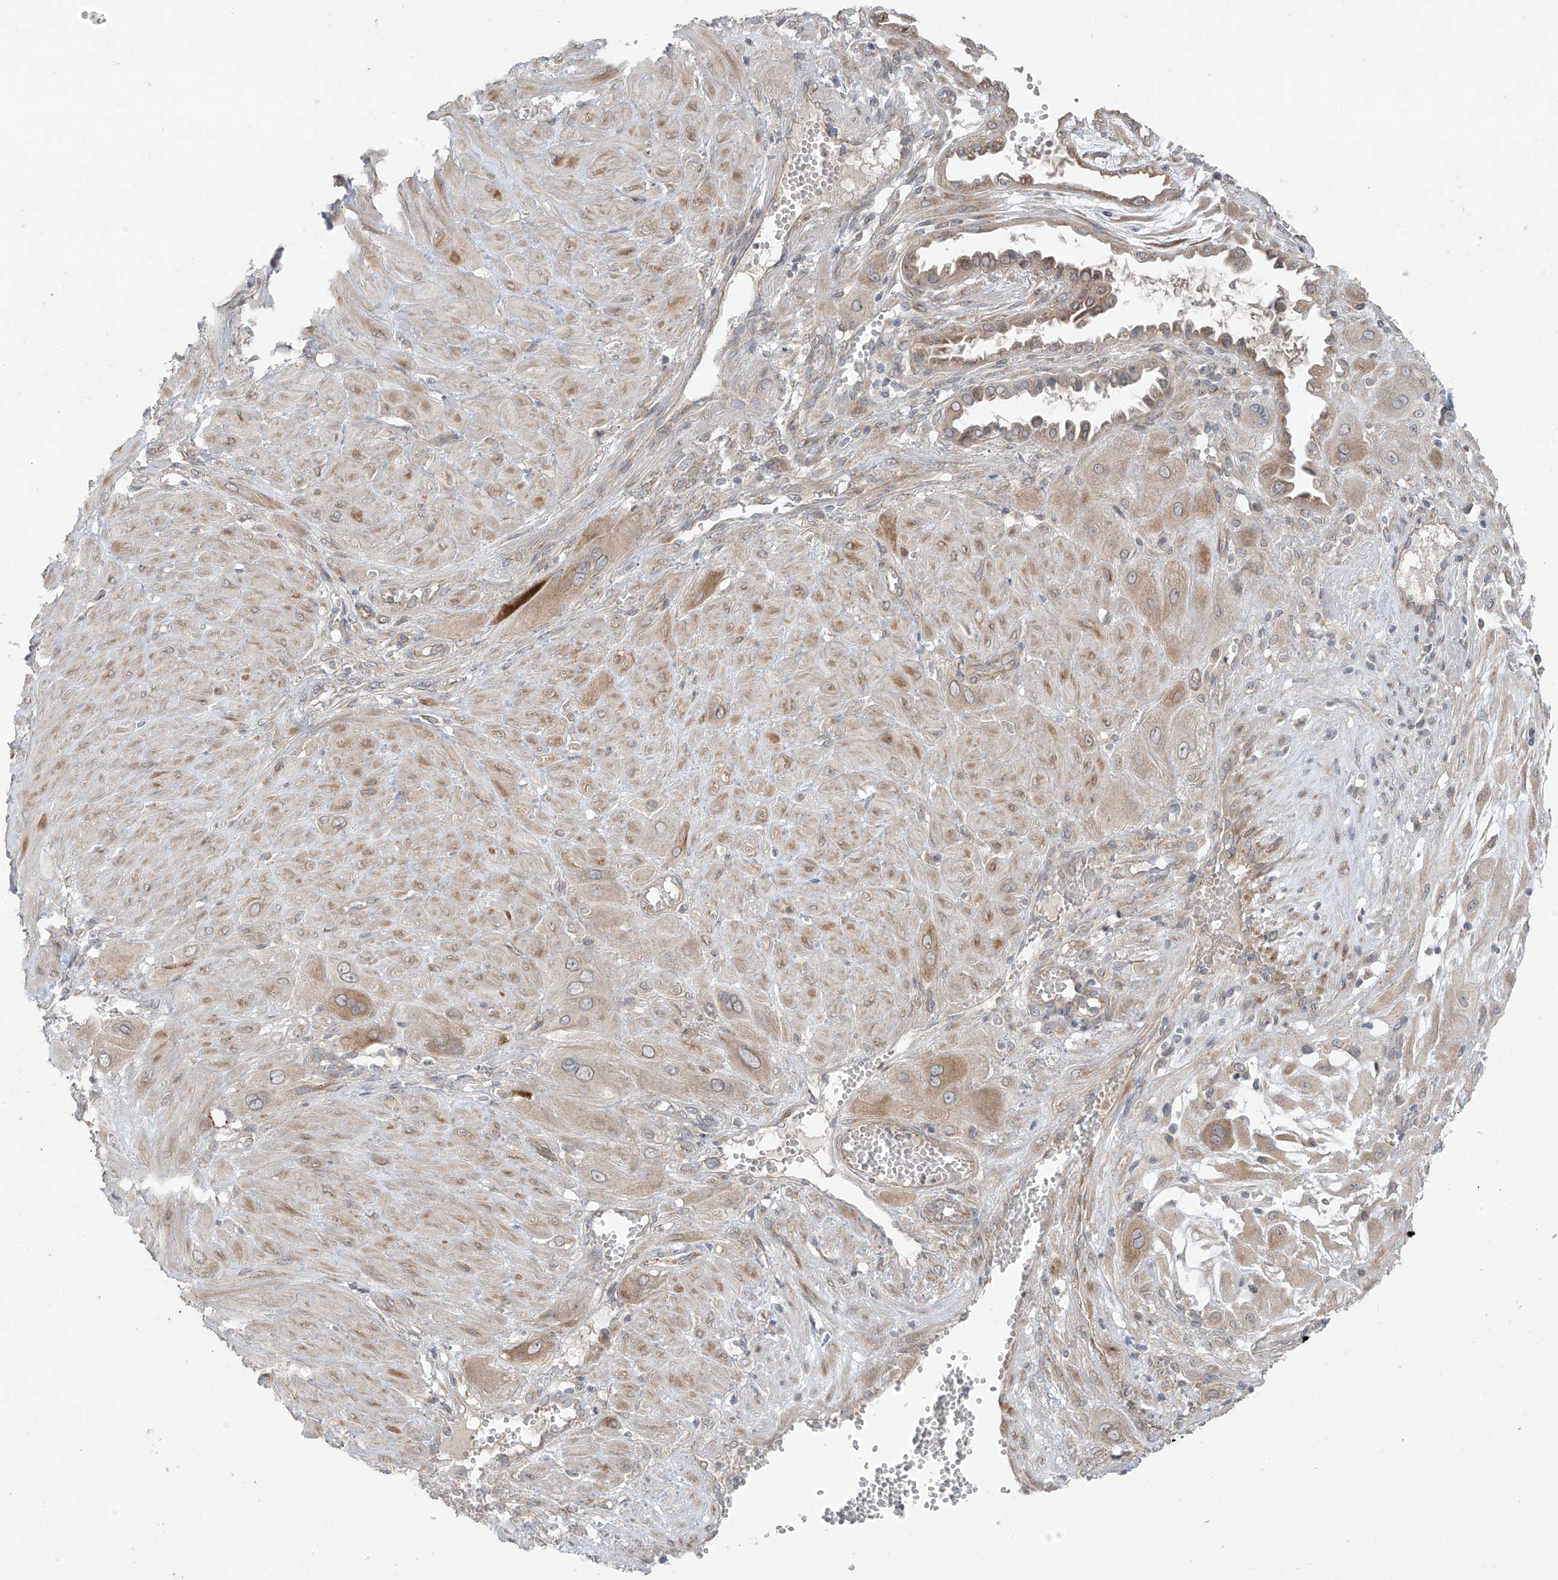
{"staining": {"intensity": "moderate", "quantity": "25%-75%", "location": "cytoplasmic/membranous"}, "tissue": "cervical cancer", "cell_type": "Tumor cells", "image_type": "cancer", "snomed": [{"axis": "morphology", "description": "Squamous cell carcinoma, NOS"}, {"axis": "topography", "description": "Cervix"}], "caption": "Immunohistochemical staining of squamous cell carcinoma (cervical) reveals moderate cytoplasmic/membranous protein expression in approximately 25%-75% of tumor cells.", "gene": "NALCN", "patient": {"sex": "female", "age": 34}}